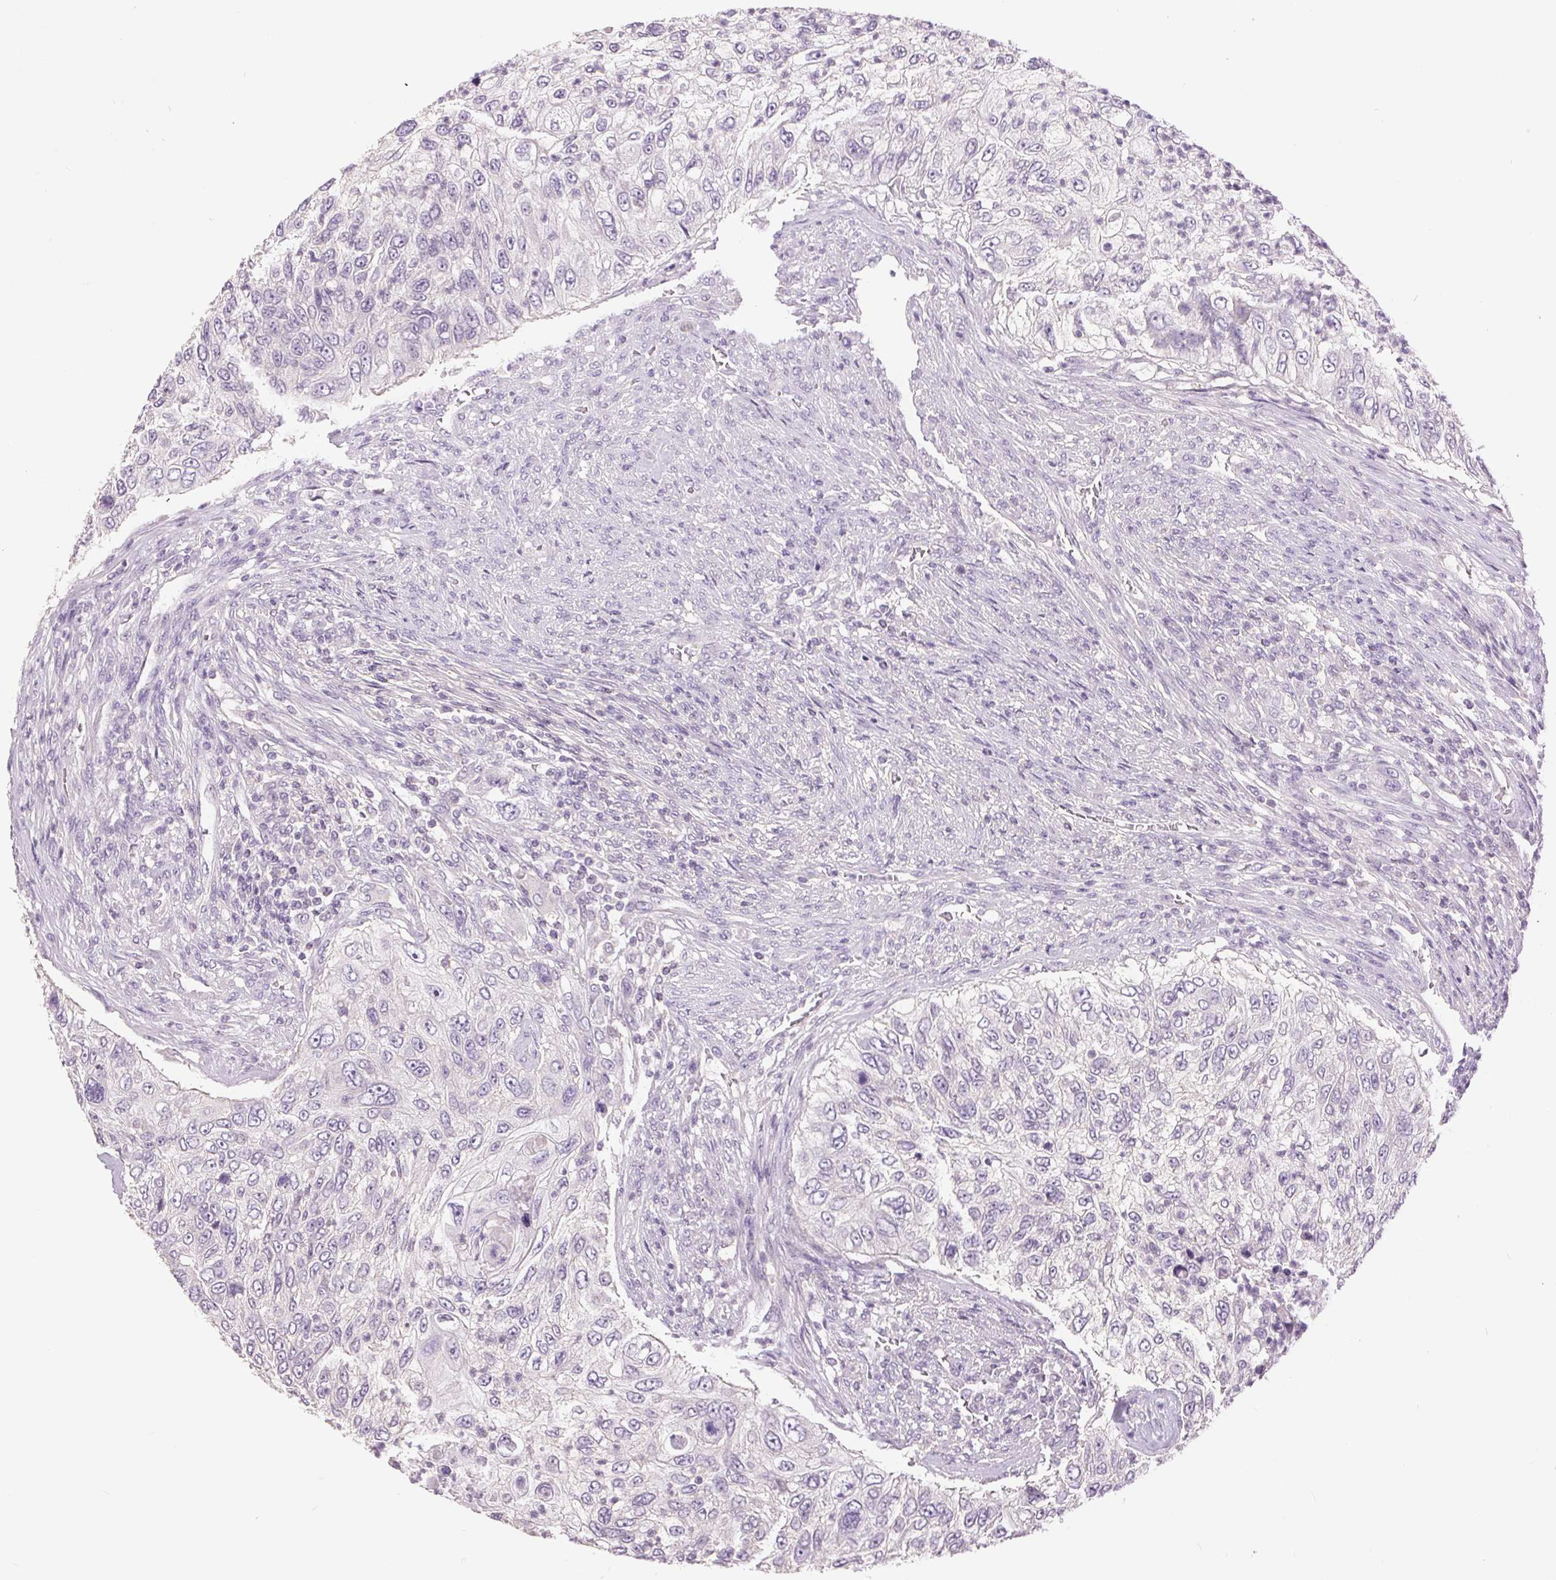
{"staining": {"intensity": "negative", "quantity": "none", "location": "none"}, "tissue": "urothelial cancer", "cell_type": "Tumor cells", "image_type": "cancer", "snomed": [{"axis": "morphology", "description": "Urothelial carcinoma, High grade"}, {"axis": "topography", "description": "Urinary bladder"}], "caption": "Tumor cells are negative for protein expression in human high-grade urothelial carcinoma.", "gene": "FXYD4", "patient": {"sex": "female", "age": 60}}